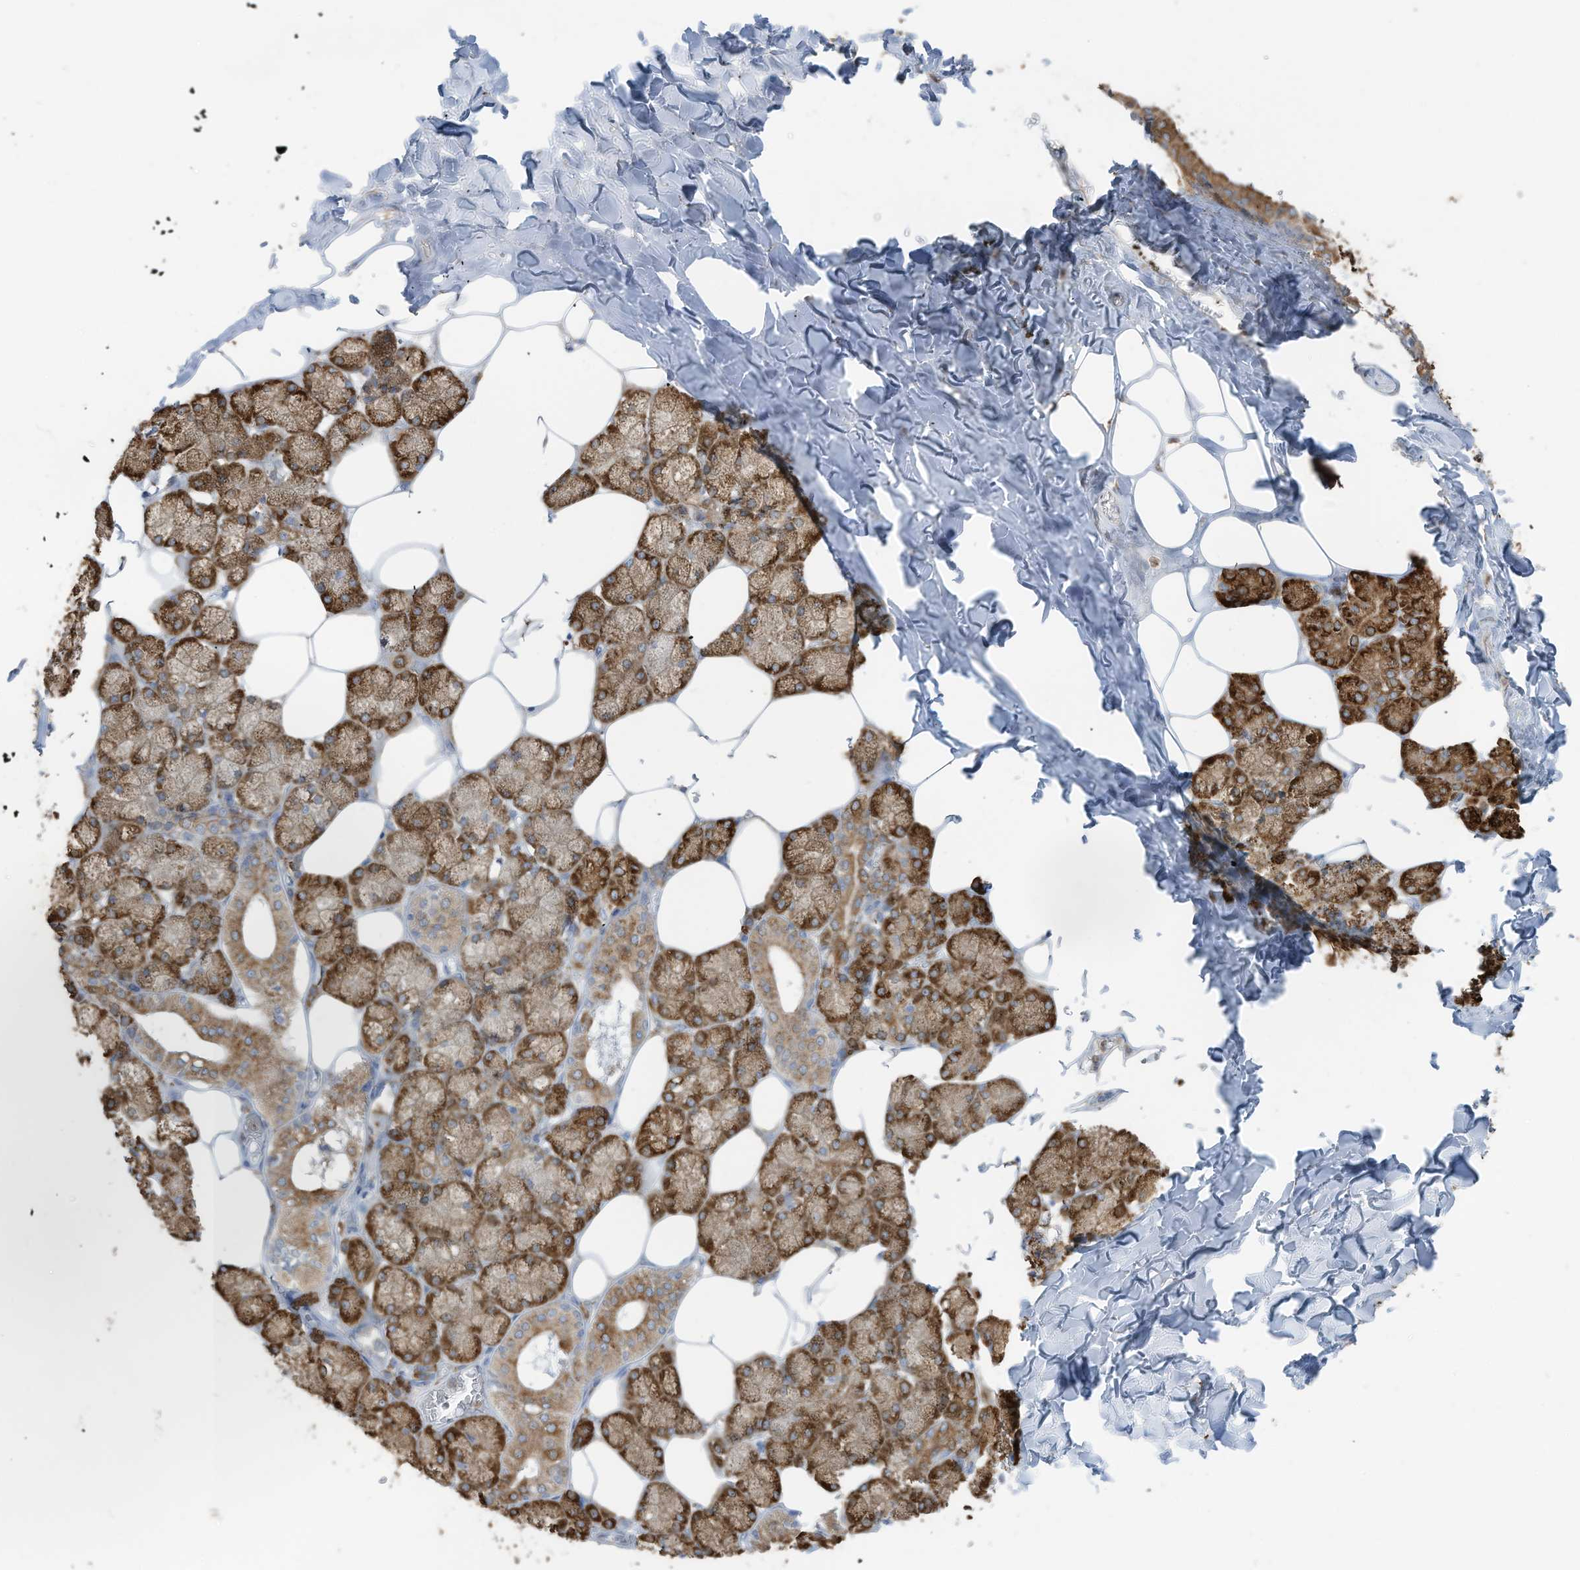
{"staining": {"intensity": "strong", "quantity": ">75%", "location": "cytoplasmic/membranous"}, "tissue": "salivary gland", "cell_type": "Glandular cells", "image_type": "normal", "snomed": [{"axis": "morphology", "description": "Normal tissue, NOS"}, {"axis": "topography", "description": "Salivary gland"}], "caption": "About >75% of glandular cells in unremarkable salivary gland reveal strong cytoplasmic/membranous protein expression as visualized by brown immunohistochemical staining.", "gene": "ZNF354C", "patient": {"sex": "male", "age": 62}}